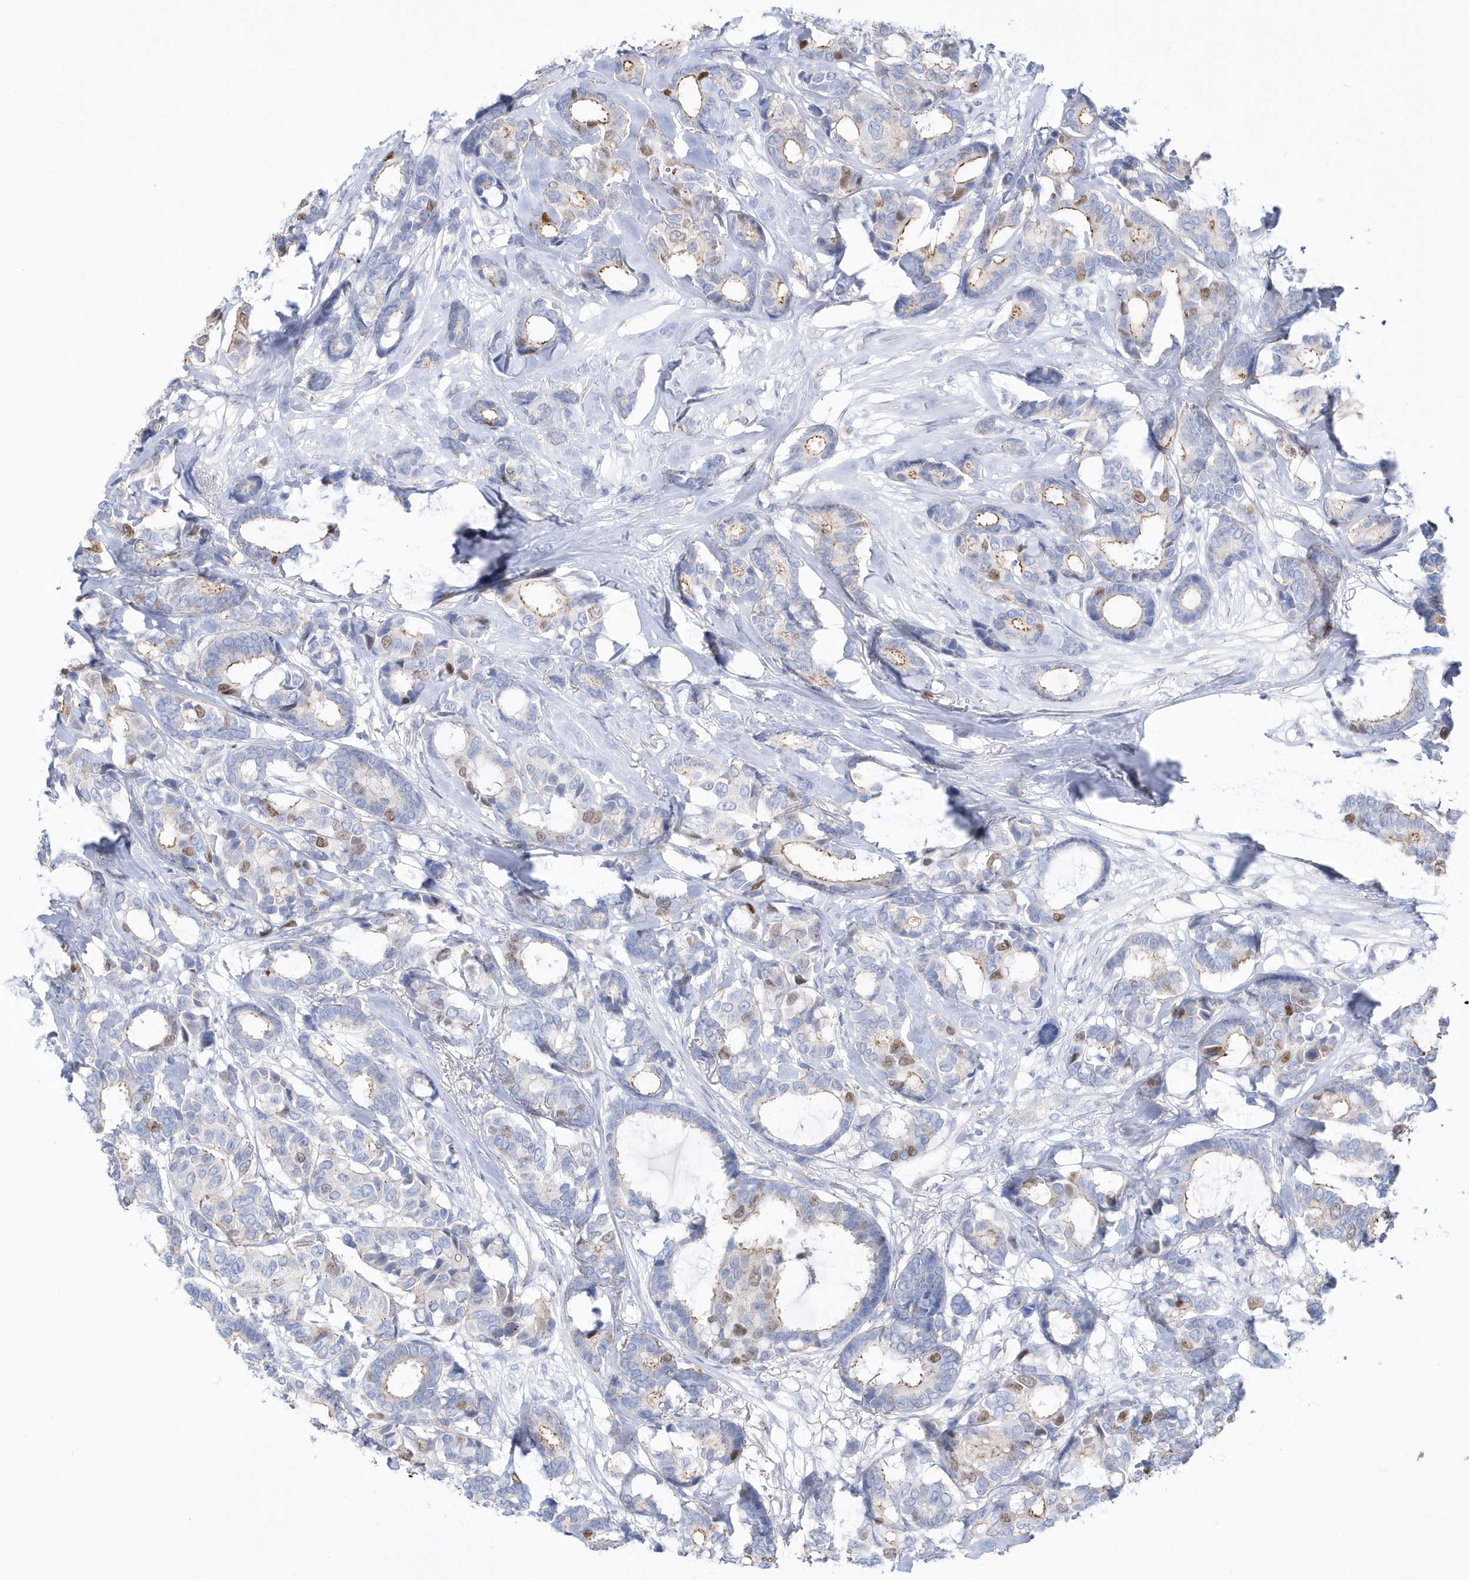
{"staining": {"intensity": "moderate", "quantity": "<25%", "location": "cytoplasmic/membranous,nuclear"}, "tissue": "breast cancer", "cell_type": "Tumor cells", "image_type": "cancer", "snomed": [{"axis": "morphology", "description": "Duct carcinoma"}, {"axis": "topography", "description": "Breast"}], "caption": "Immunohistochemical staining of human breast cancer (intraductal carcinoma) demonstrates low levels of moderate cytoplasmic/membranous and nuclear protein positivity in approximately <25% of tumor cells. (Brightfield microscopy of DAB IHC at high magnification).", "gene": "TMCO6", "patient": {"sex": "female", "age": 87}}